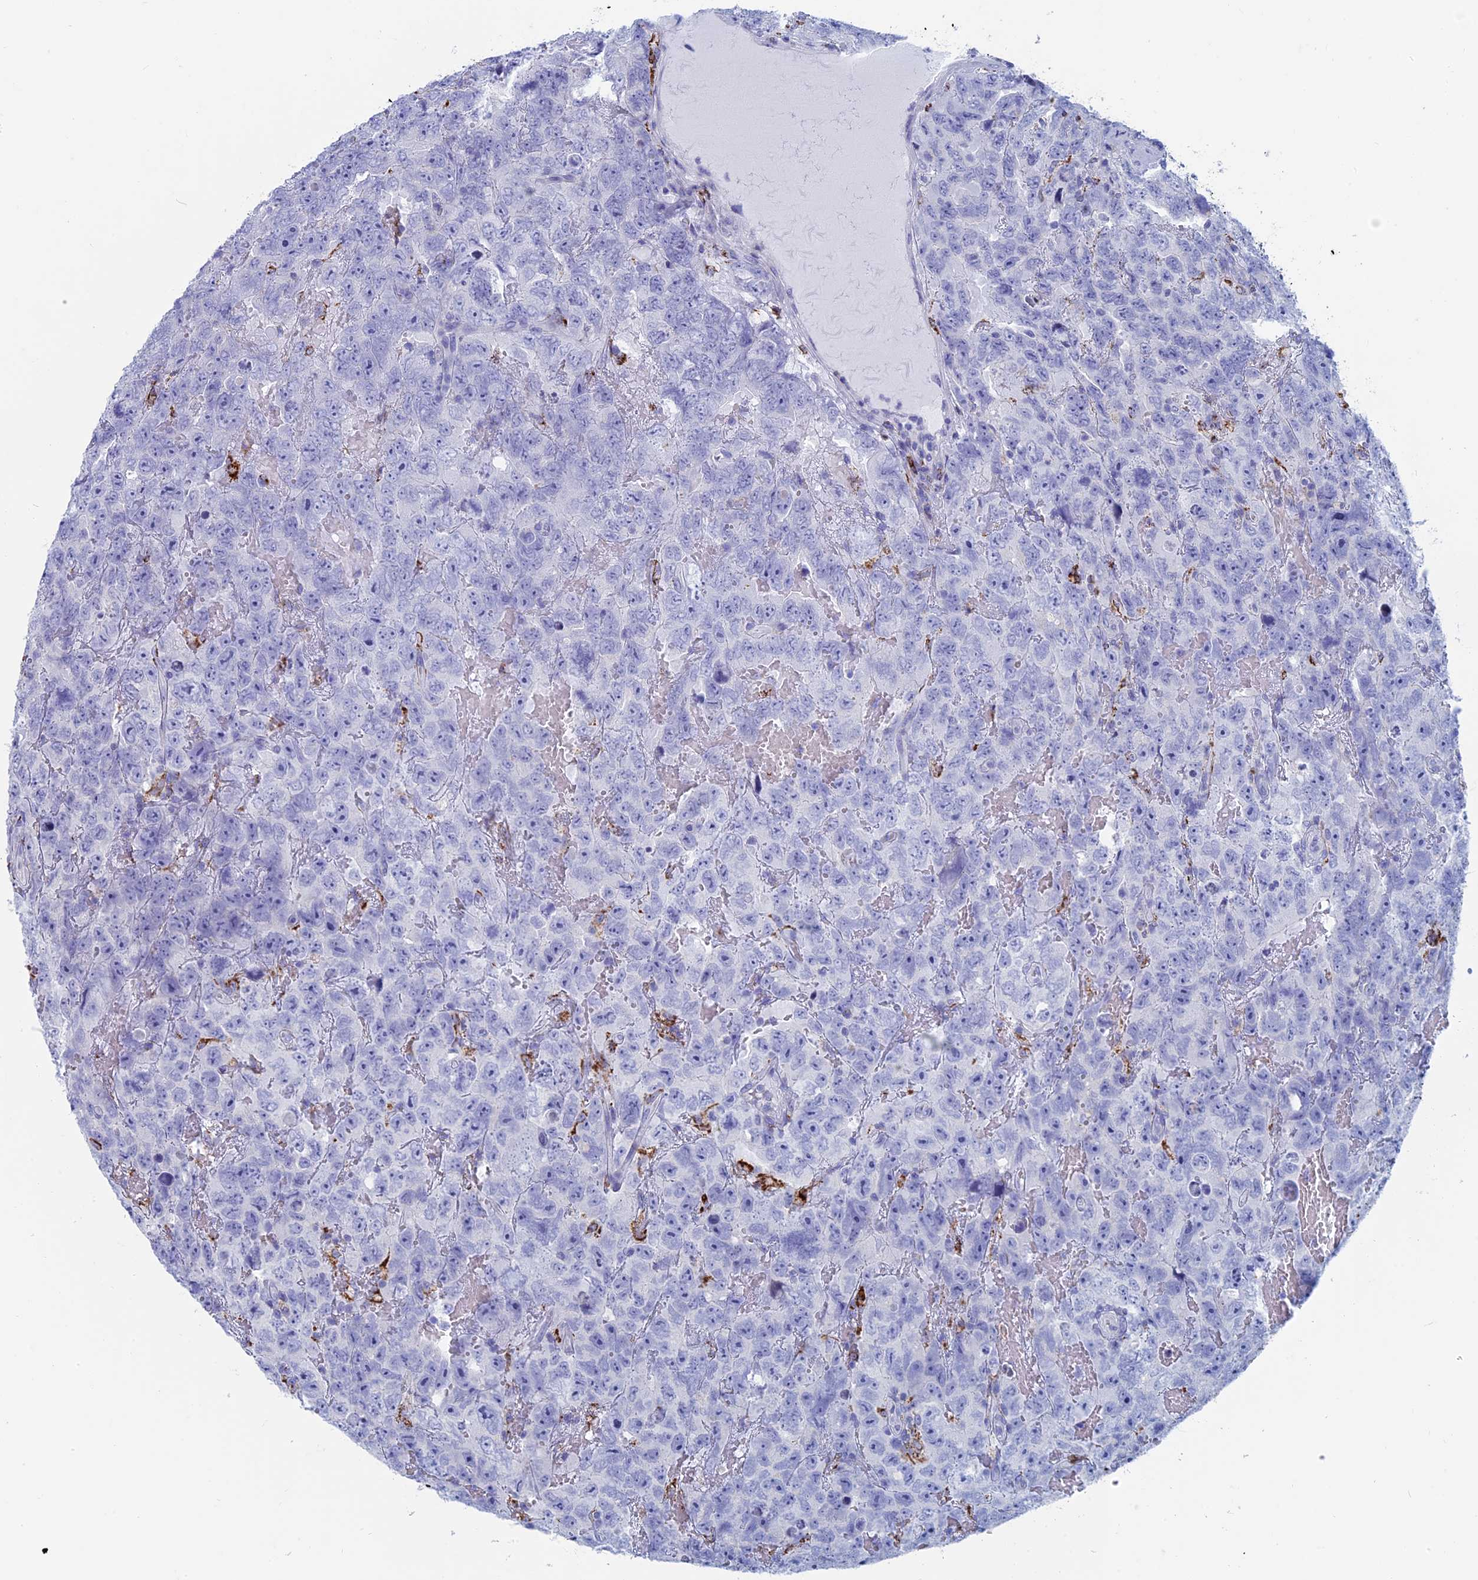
{"staining": {"intensity": "negative", "quantity": "none", "location": "none"}, "tissue": "testis cancer", "cell_type": "Tumor cells", "image_type": "cancer", "snomed": [{"axis": "morphology", "description": "Carcinoma, Embryonal, NOS"}, {"axis": "topography", "description": "Testis"}], "caption": "High magnification brightfield microscopy of embryonal carcinoma (testis) stained with DAB (3,3'-diaminobenzidine) (brown) and counterstained with hematoxylin (blue): tumor cells show no significant expression.", "gene": "ALMS1", "patient": {"sex": "male", "age": 45}}